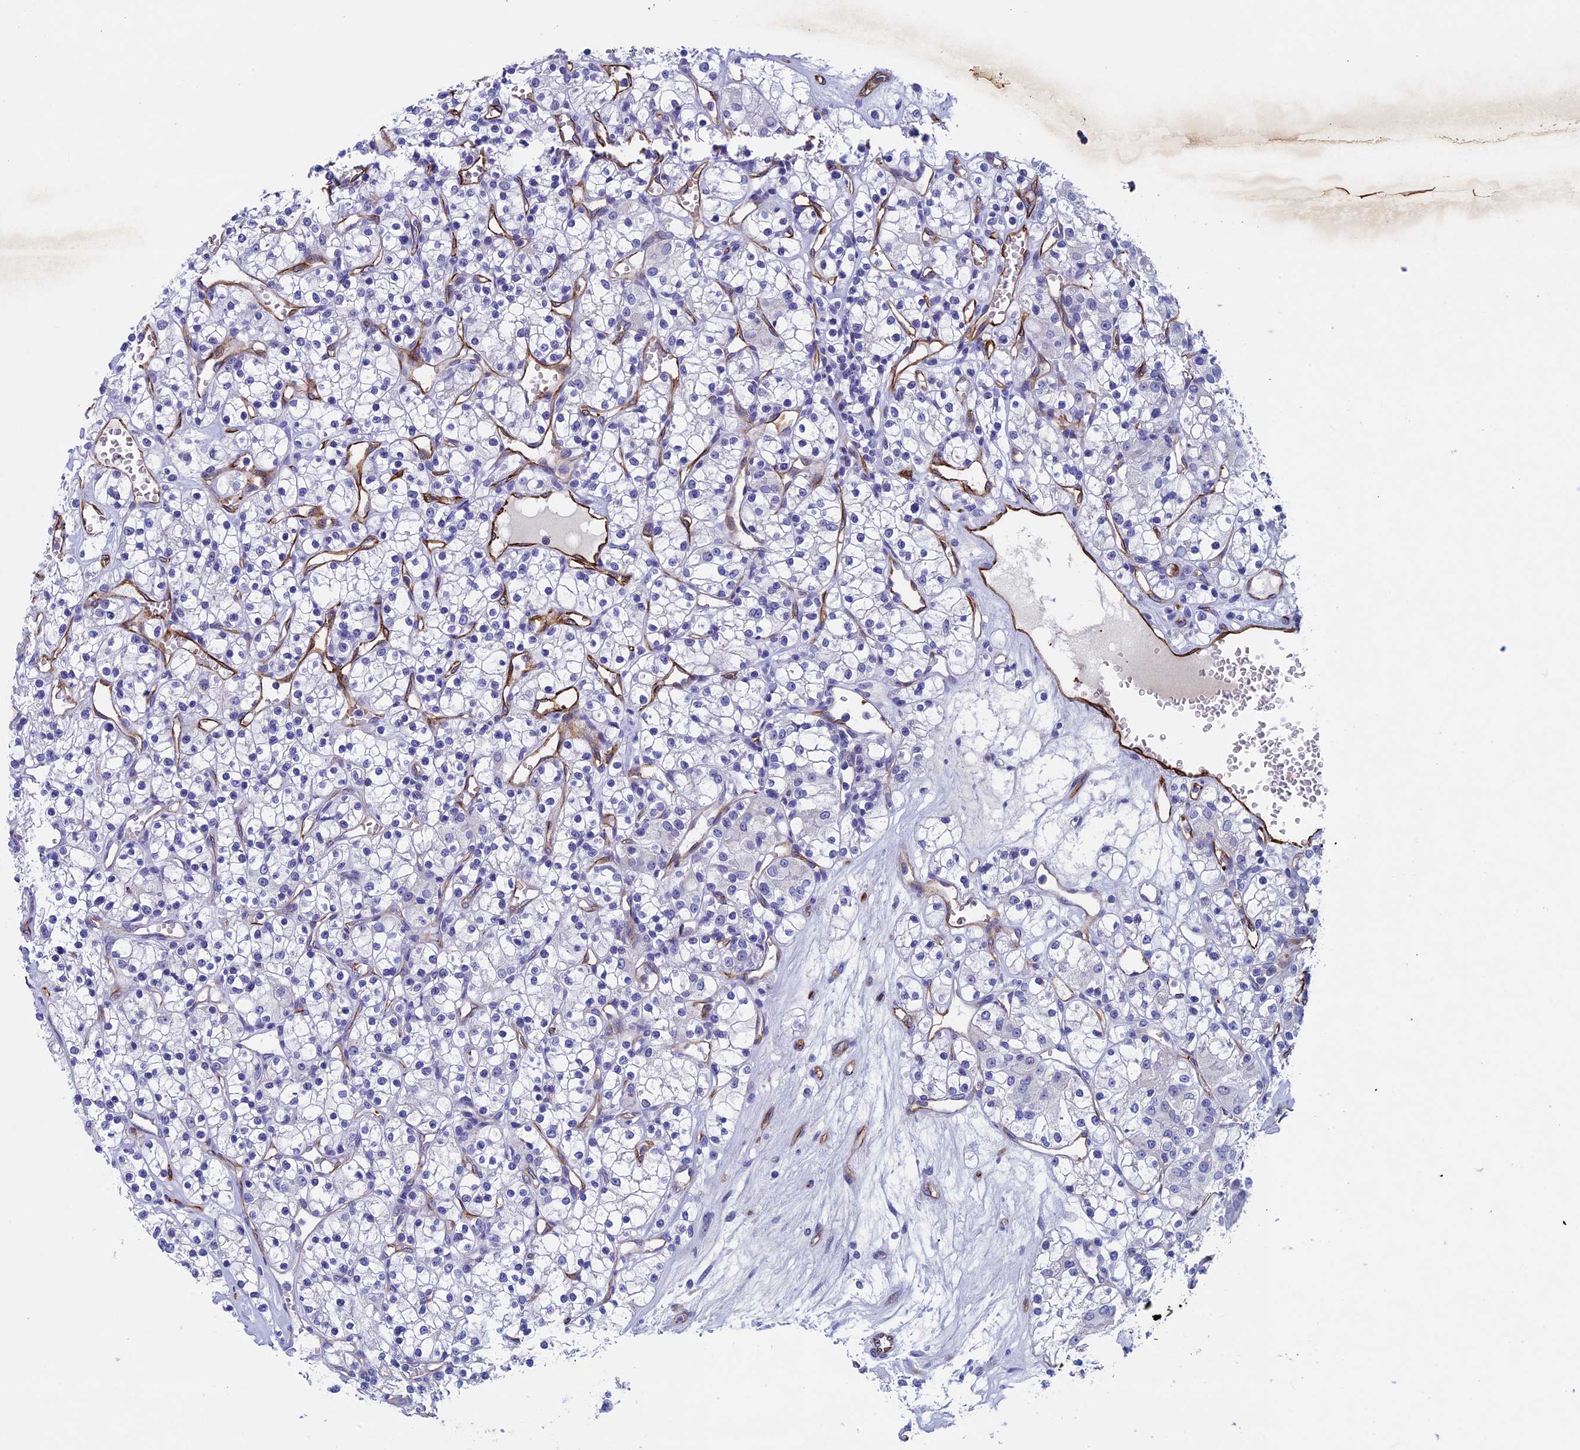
{"staining": {"intensity": "negative", "quantity": "none", "location": "none"}, "tissue": "renal cancer", "cell_type": "Tumor cells", "image_type": "cancer", "snomed": [{"axis": "morphology", "description": "Adenocarcinoma, NOS"}, {"axis": "topography", "description": "Kidney"}], "caption": "An immunohistochemistry (IHC) micrograph of adenocarcinoma (renal) is shown. There is no staining in tumor cells of adenocarcinoma (renal). Brightfield microscopy of immunohistochemistry (IHC) stained with DAB (3,3'-diaminobenzidine) (brown) and hematoxylin (blue), captured at high magnification.", "gene": "INSYN1", "patient": {"sex": "female", "age": 59}}